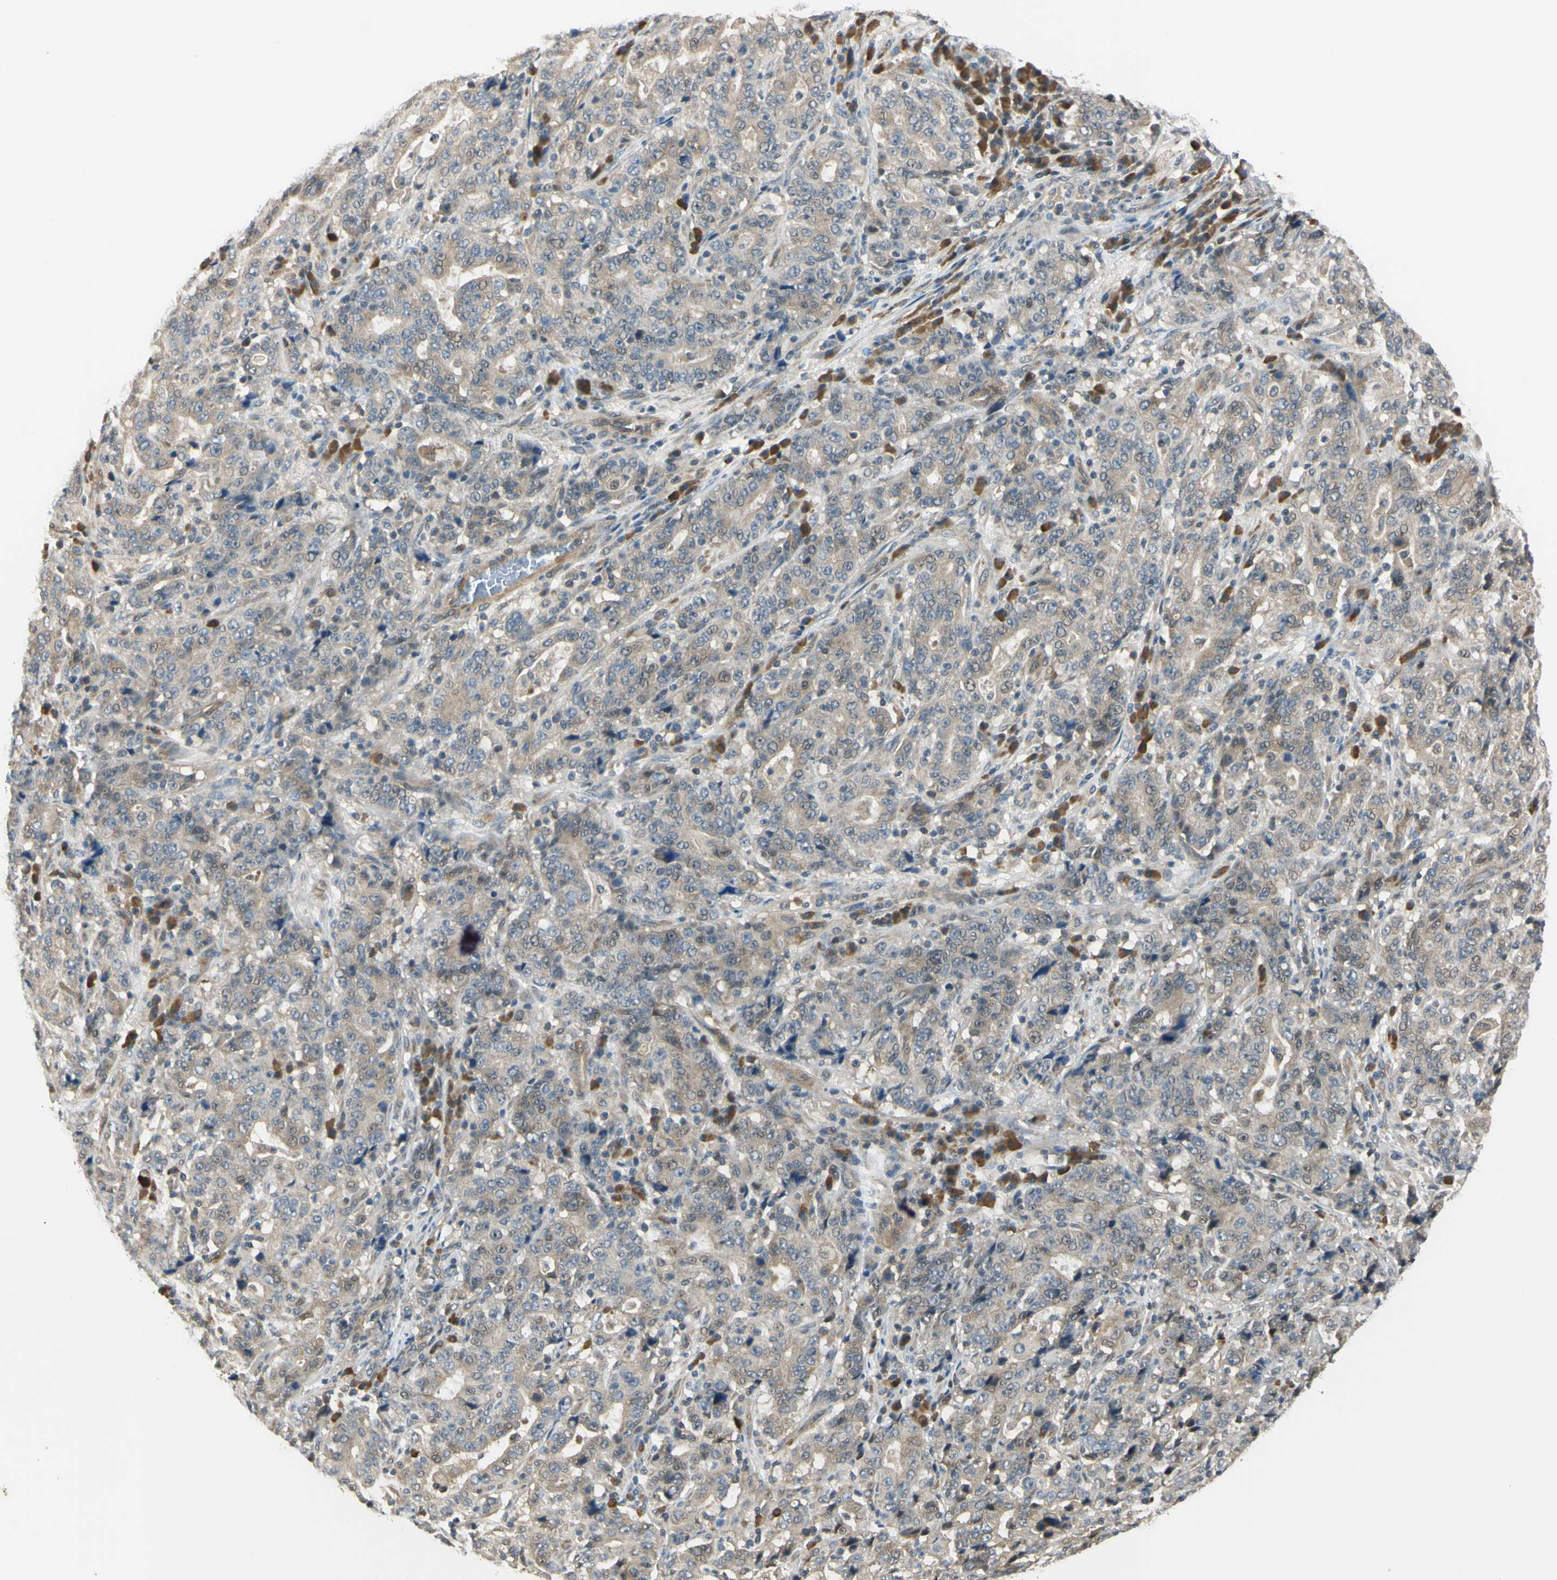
{"staining": {"intensity": "weak", "quantity": ">75%", "location": "cytoplasmic/membranous"}, "tissue": "stomach cancer", "cell_type": "Tumor cells", "image_type": "cancer", "snomed": [{"axis": "morphology", "description": "Normal tissue, NOS"}, {"axis": "morphology", "description": "Adenocarcinoma, NOS"}, {"axis": "topography", "description": "Stomach, upper"}, {"axis": "topography", "description": "Stomach"}], "caption": "Stomach cancer (adenocarcinoma) was stained to show a protein in brown. There is low levels of weak cytoplasmic/membranous staining in approximately >75% of tumor cells.", "gene": "RASGRF1", "patient": {"sex": "male", "age": 59}}